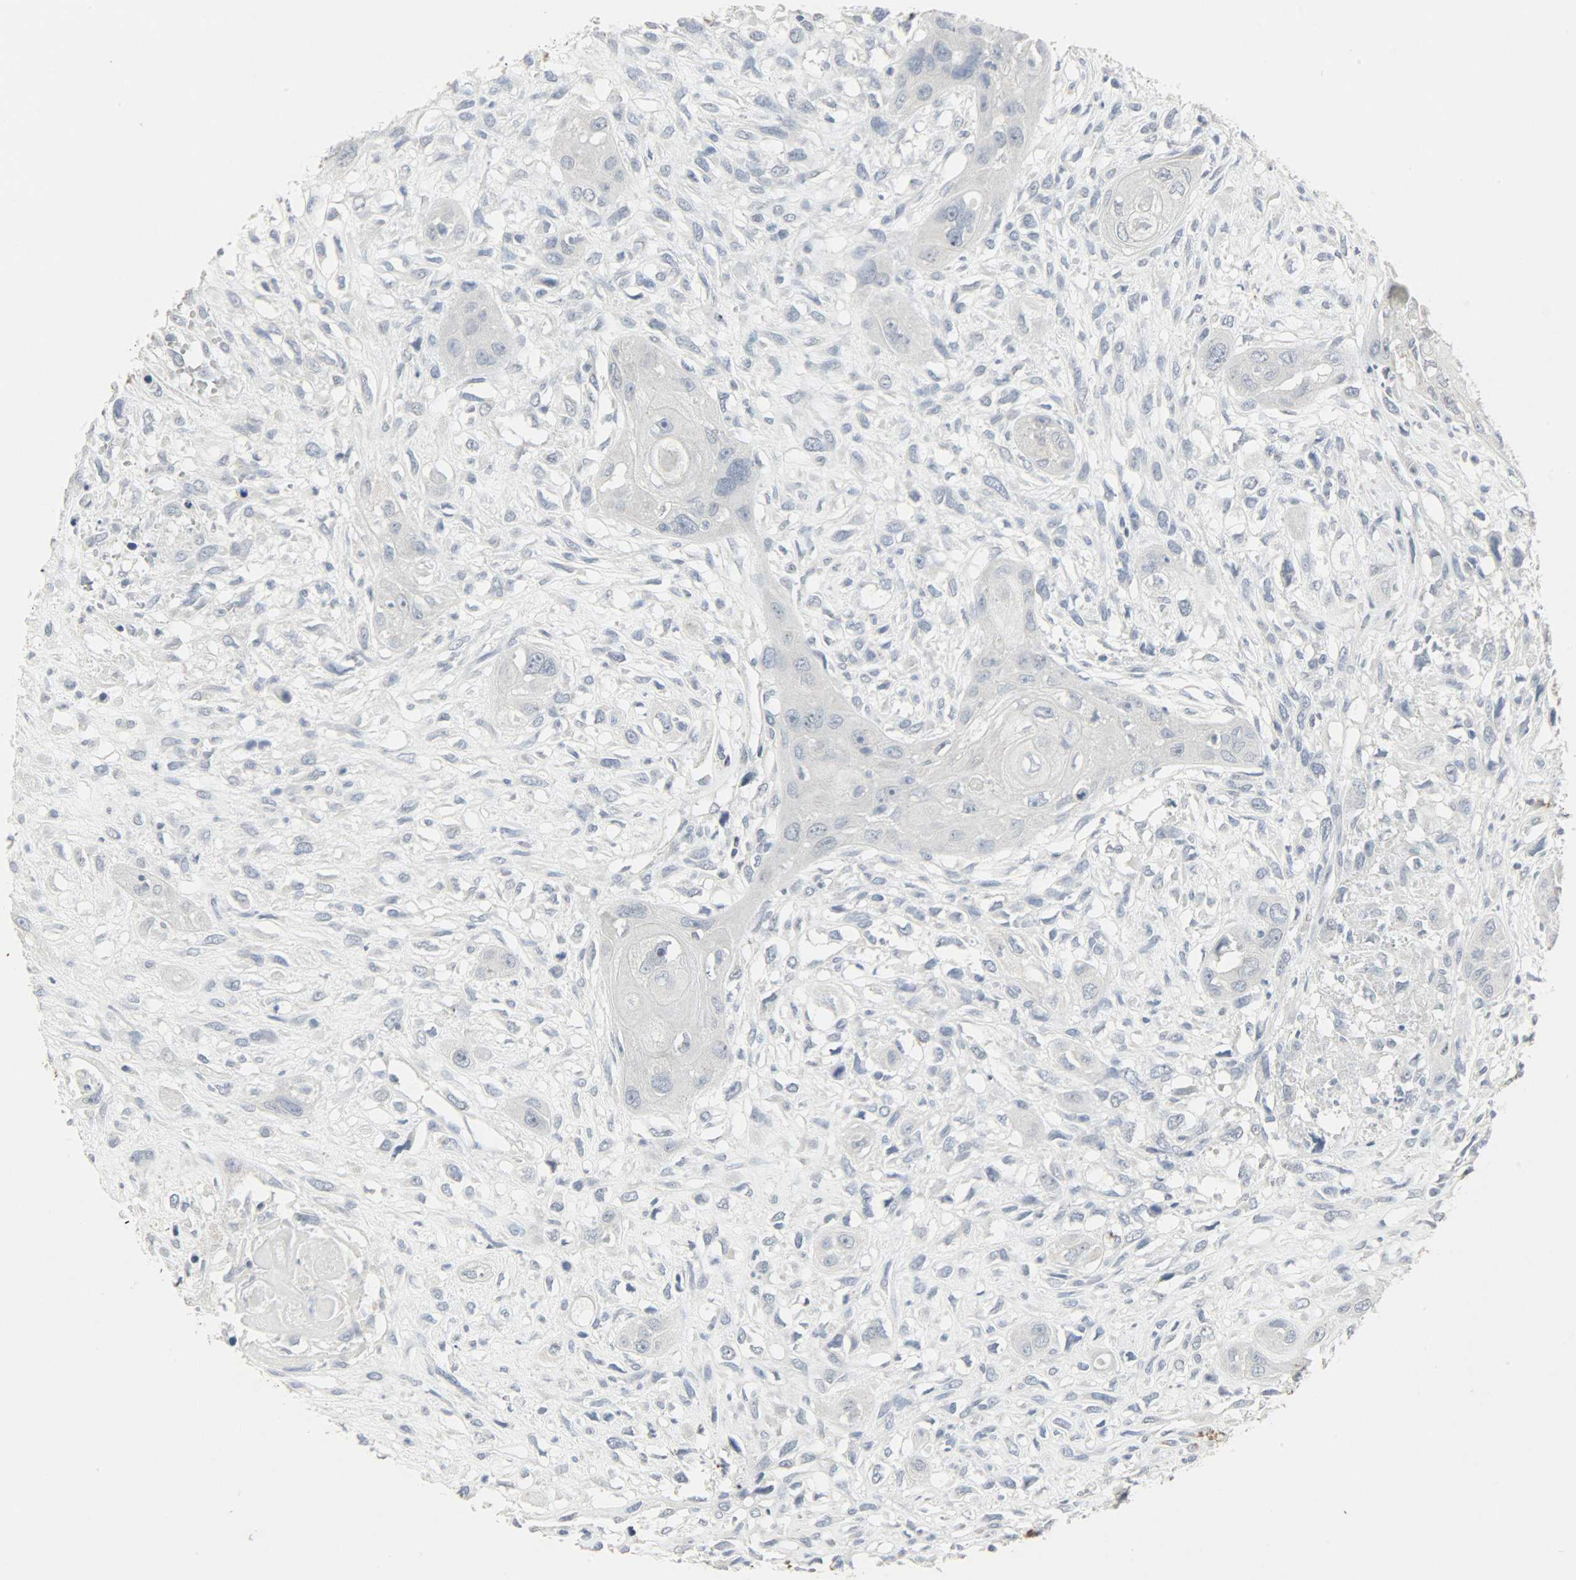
{"staining": {"intensity": "negative", "quantity": "none", "location": "none"}, "tissue": "head and neck cancer", "cell_type": "Tumor cells", "image_type": "cancer", "snomed": [{"axis": "morphology", "description": "Necrosis, NOS"}, {"axis": "morphology", "description": "Neoplasm, malignant, NOS"}, {"axis": "topography", "description": "Salivary gland"}, {"axis": "topography", "description": "Head-Neck"}], "caption": "DAB (3,3'-diaminobenzidine) immunohistochemical staining of head and neck cancer (malignant neoplasm) exhibits no significant positivity in tumor cells. (Brightfield microscopy of DAB (3,3'-diaminobenzidine) immunohistochemistry (IHC) at high magnification).", "gene": "CAMK4", "patient": {"sex": "male", "age": 43}}